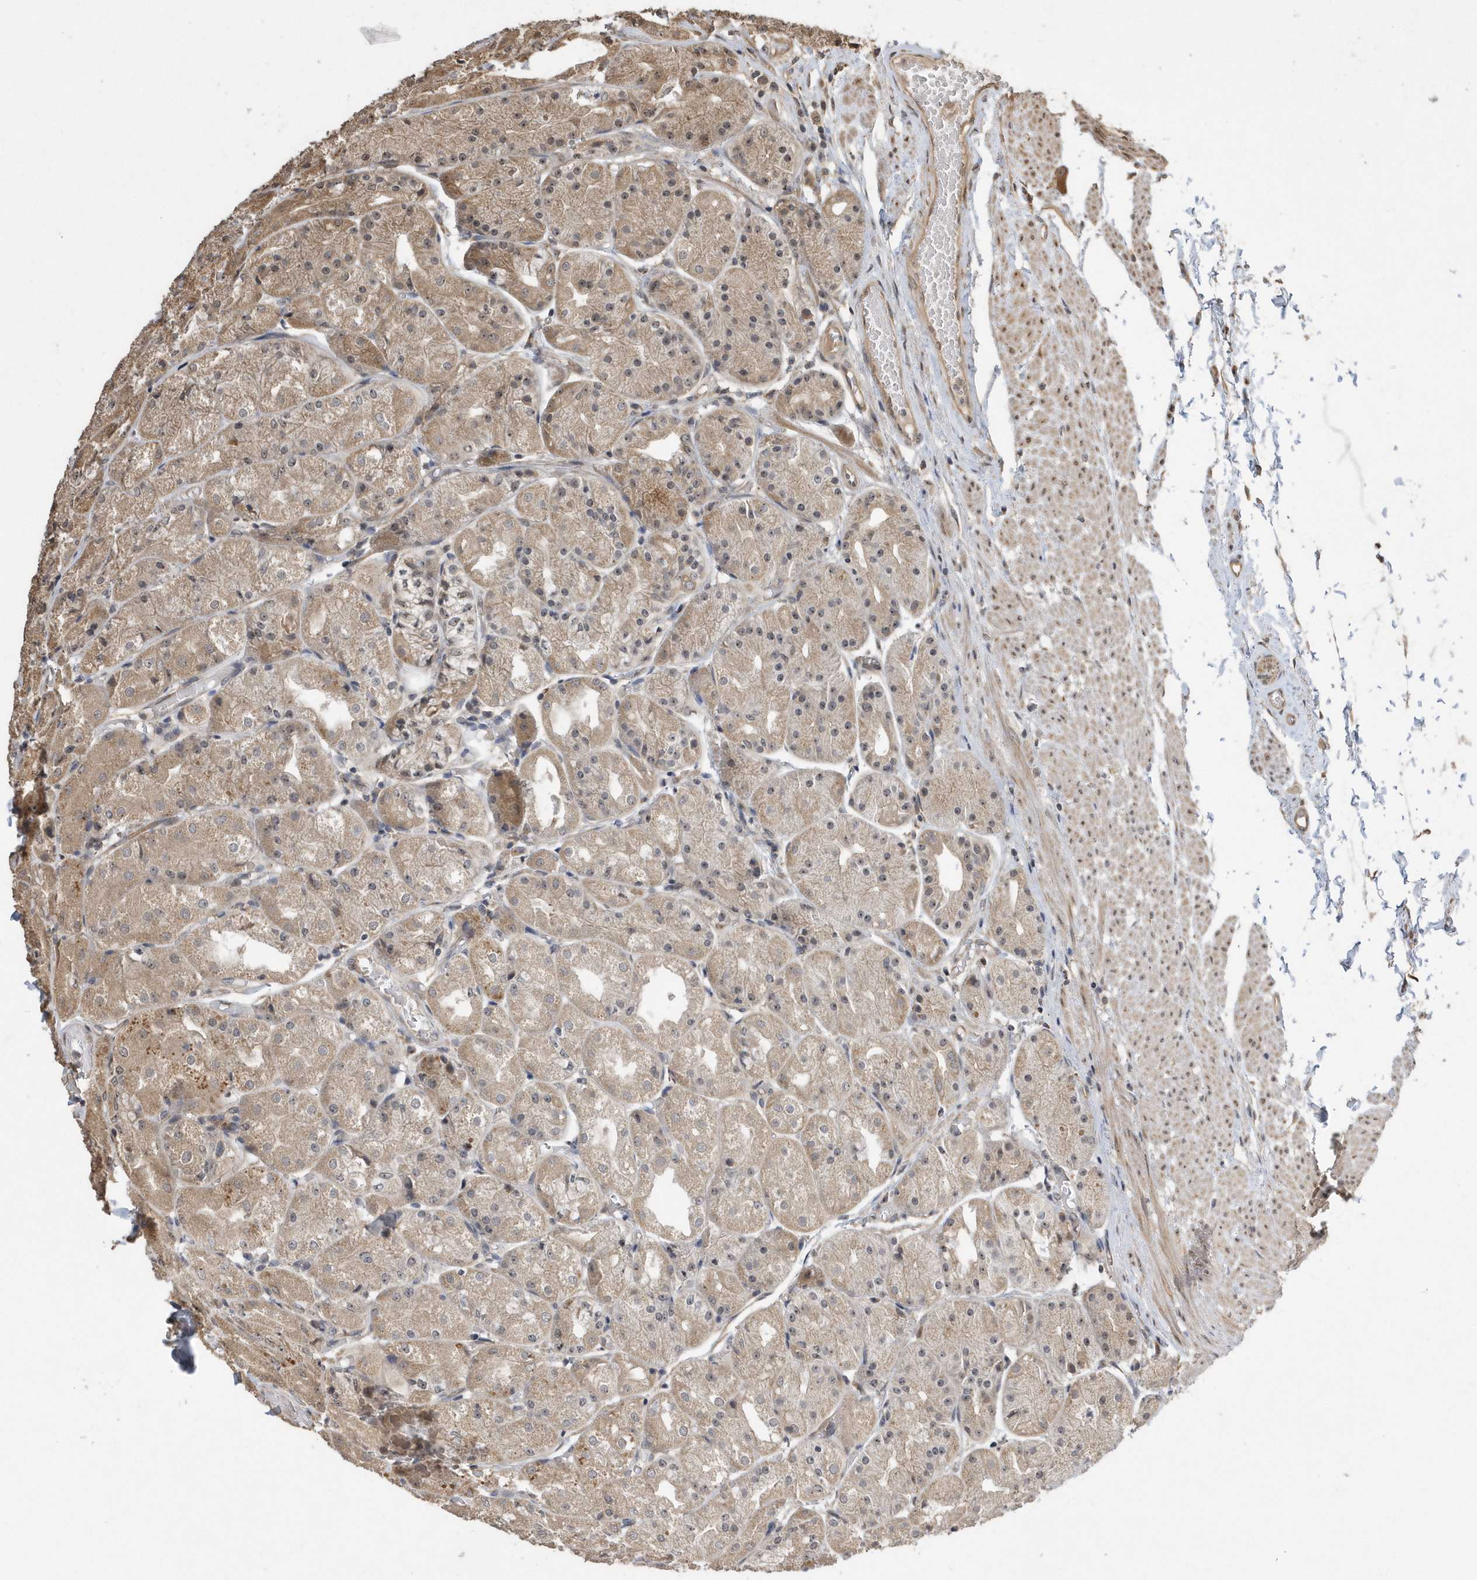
{"staining": {"intensity": "weak", "quantity": "25%-75%", "location": "cytoplasmic/membranous"}, "tissue": "stomach", "cell_type": "Glandular cells", "image_type": "normal", "snomed": [{"axis": "morphology", "description": "Normal tissue, NOS"}, {"axis": "topography", "description": "Stomach, upper"}], "caption": "Immunohistochemical staining of normal human stomach exhibits 25%-75% levels of weak cytoplasmic/membranous protein expression in about 25%-75% of glandular cells.", "gene": "WASHC5", "patient": {"sex": "male", "age": 72}}